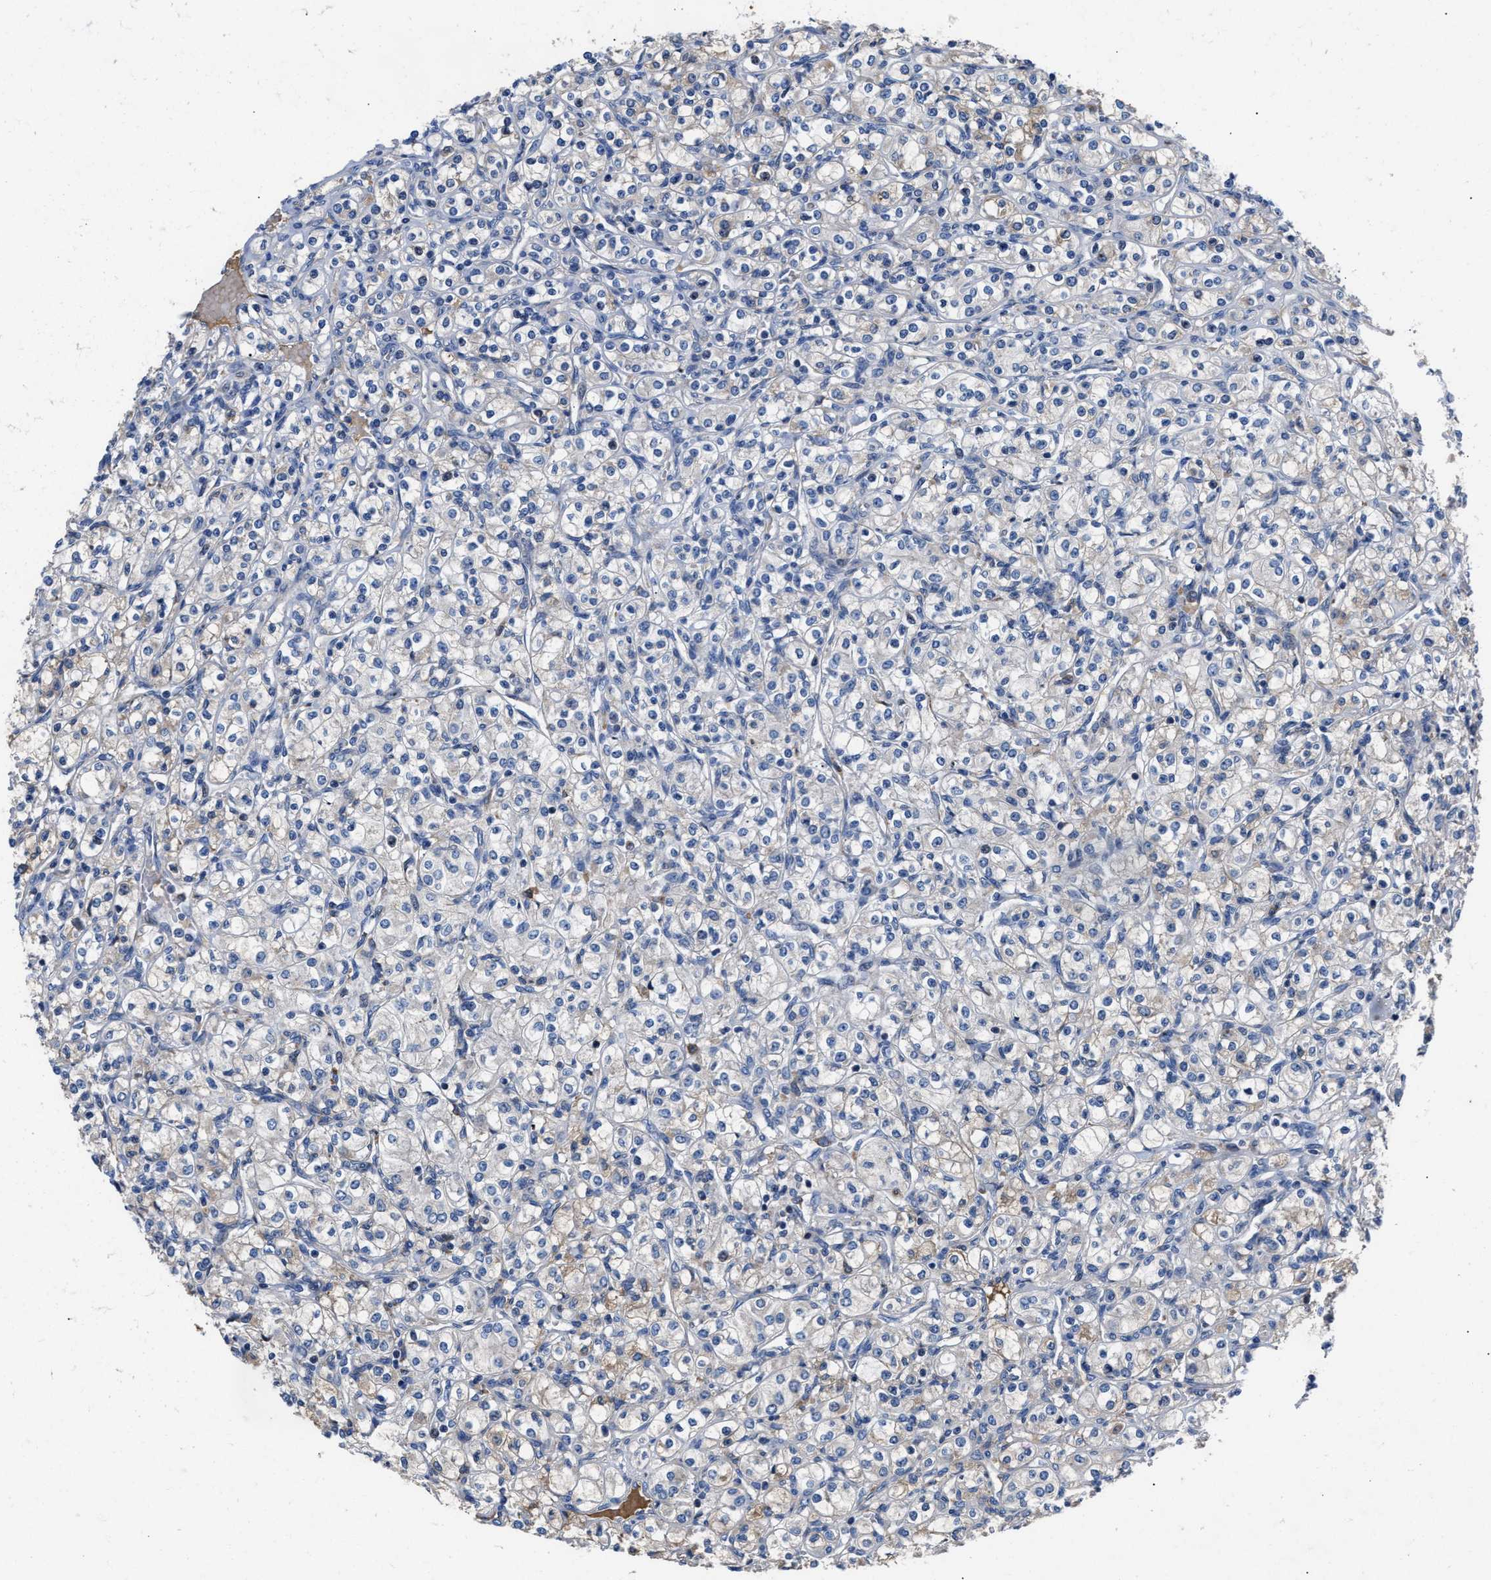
{"staining": {"intensity": "negative", "quantity": "none", "location": "none"}, "tissue": "renal cancer", "cell_type": "Tumor cells", "image_type": "cancer", "snomed": [{"axis": "morphology", "description": "Adenocarcinoma, NOS"}, {"axis": "topography", "description": "Kidney"}], "caption": "There is no significant staining in tumor cells of renal cancer. Brightfield microscopy of immunohistochemistry stained with DAB (brown) and hematoxylin (blue), captured at high magnification.", "gene": "CCDC171", "patient": {"sex": "male", "age": 77}}